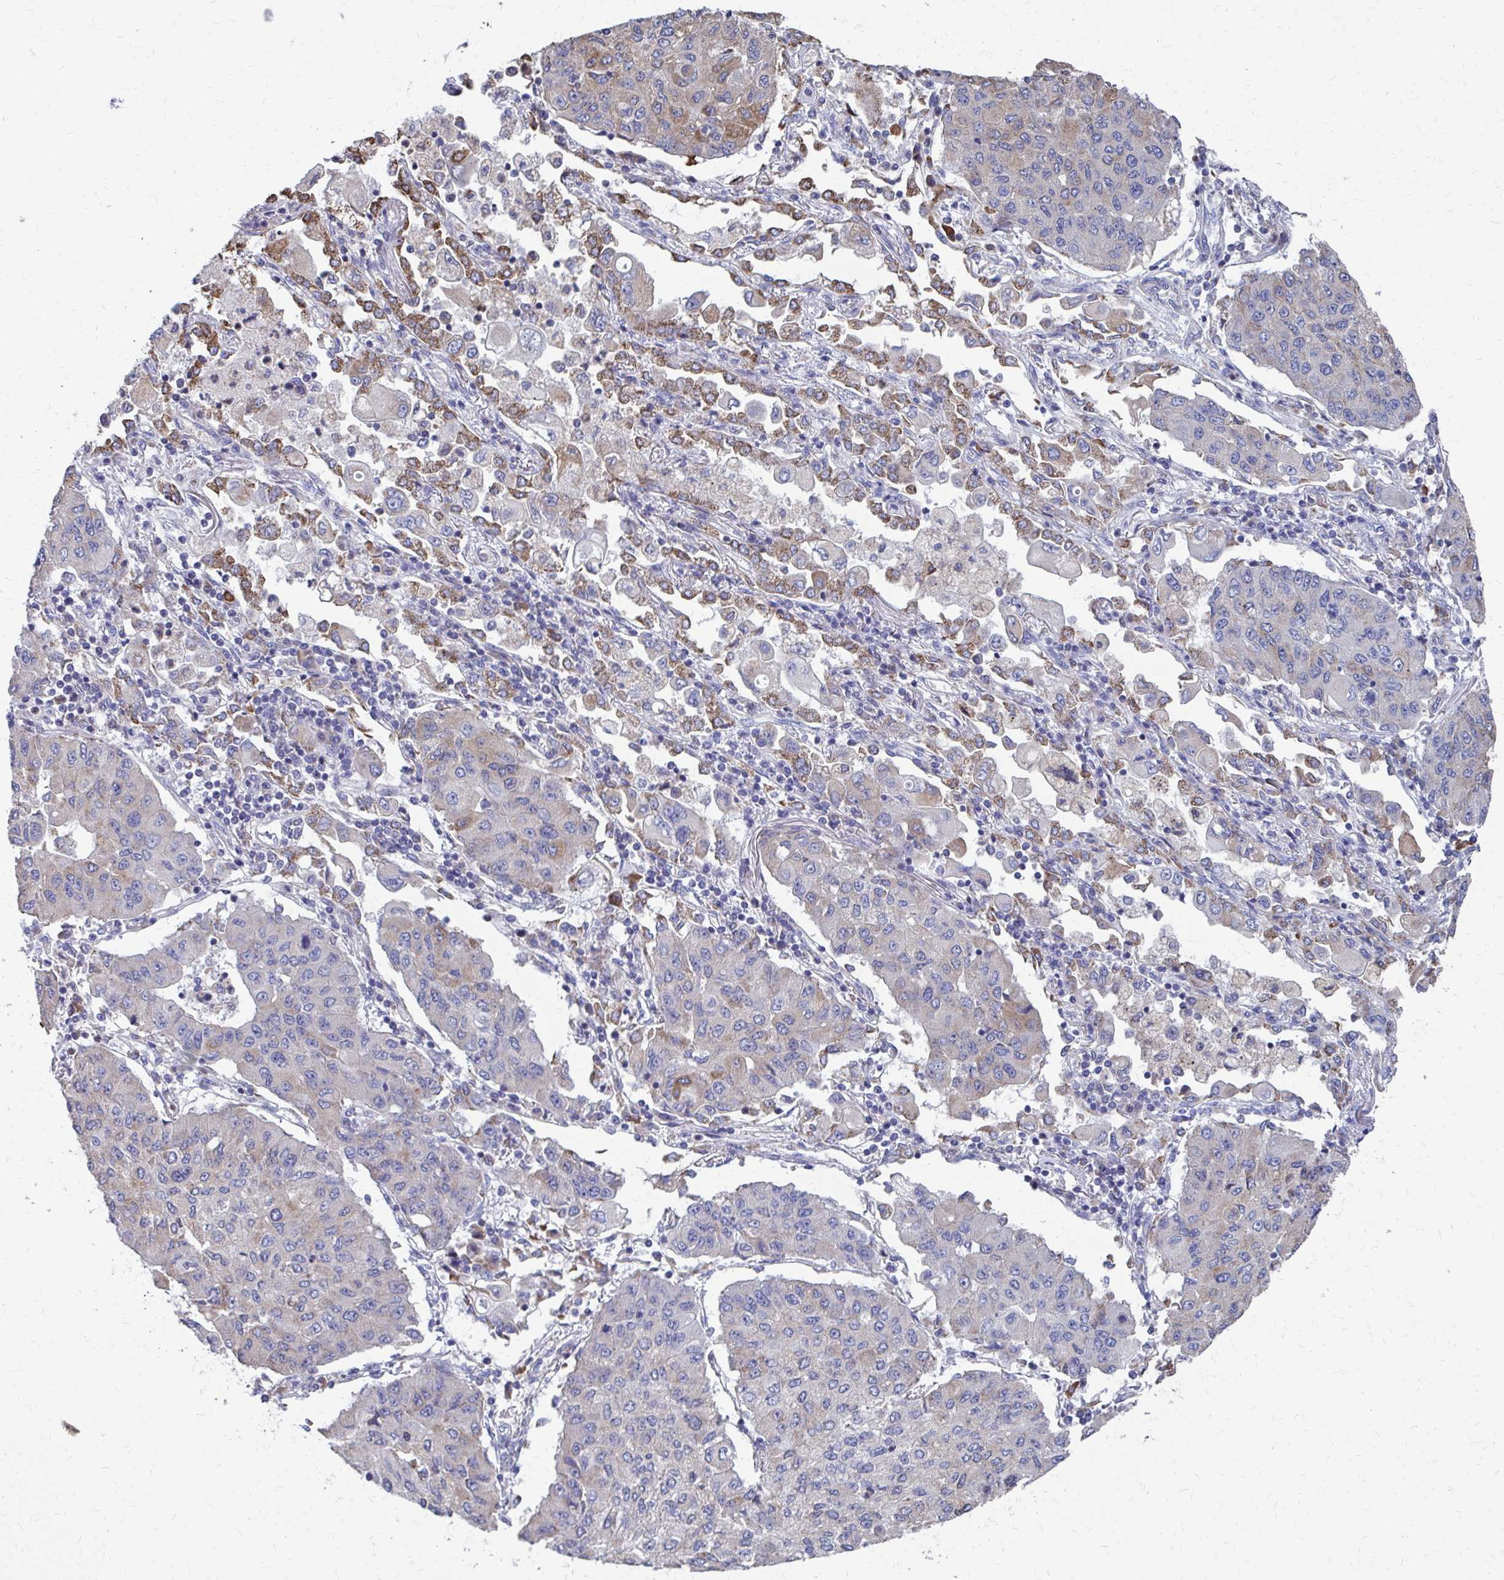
{"staining": {"intensity": "negative", "quantity": "none", "location": "none"}, "tissue": "lung cancer", "cell_type": "Tumor cells", "image_type": "cancer", "snomed": [{"axis": "morphology", "description": "Squamous cell carcinoma, NOS"}, {"axis": "topography", "description": "Lung"}], "caption": "Immunohistochemical staining of human lung cancer shows no significant positivity in tumor cells.", "gene": "FKBP2", "patient": {"sex": "male", "age": 74}}